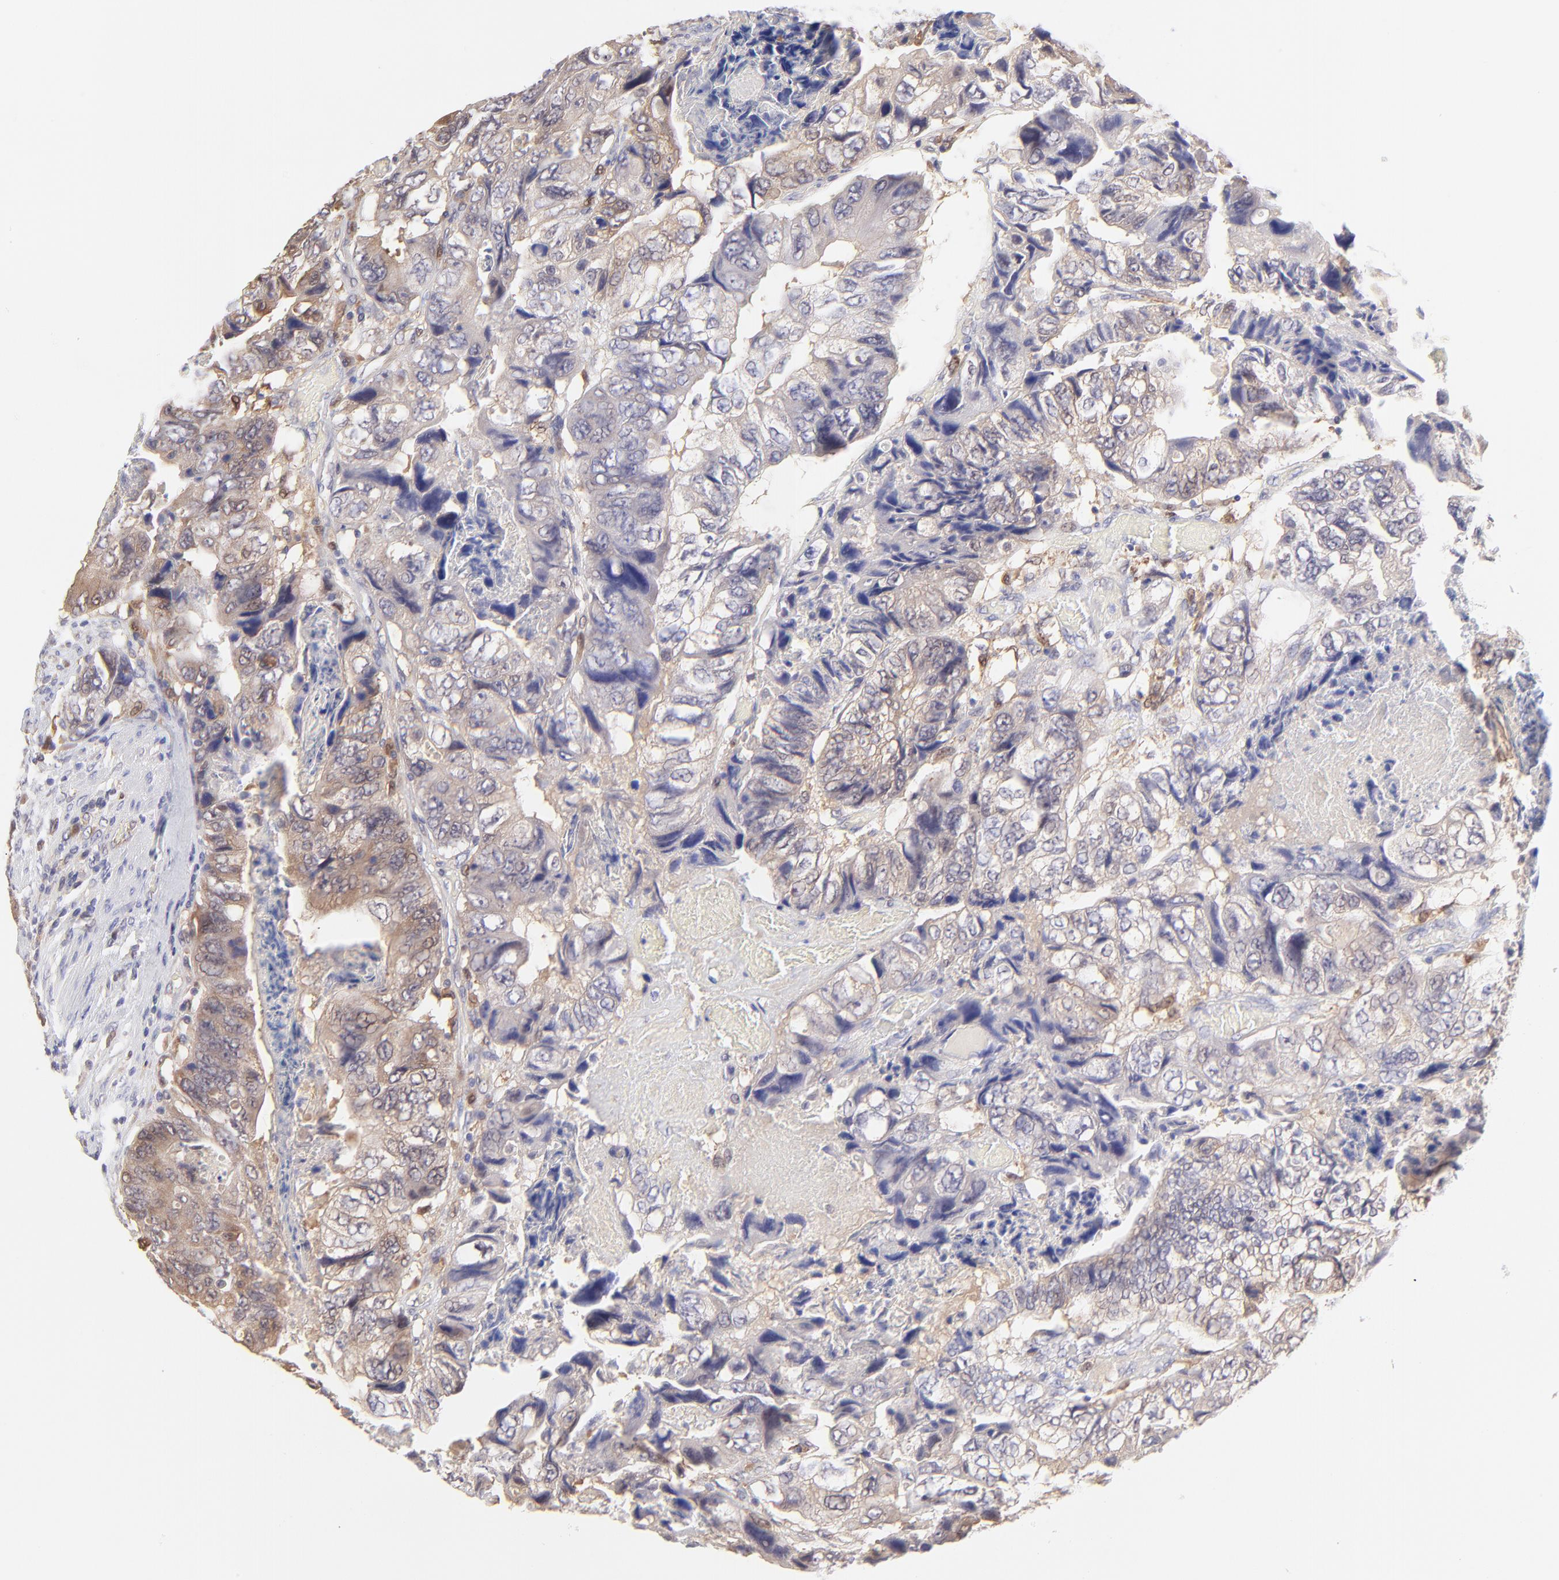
{"staining": {"intensity": "weak", "quantity": ">75%", "location": "cytoplasmic/membranous"}, "tissue": "colorectal cancer", "cell_type": "Tumor cells", "image_type": "cancer", "snomed": [{"axis": "morphology", "description": "Adenocarcinoma, NOS"}, {"axis": "topography", "description": "Rectum"}], "caption": "Immunohistochemistry photomicrograph of colorectal cancer stained for a protein (brown), which exhibits low levels of weak cytoplasmic/membranous positivity in about >75% of tumor cells.", "gene": "HYAL1", "patient": {"sex": "female", "age": 82}}